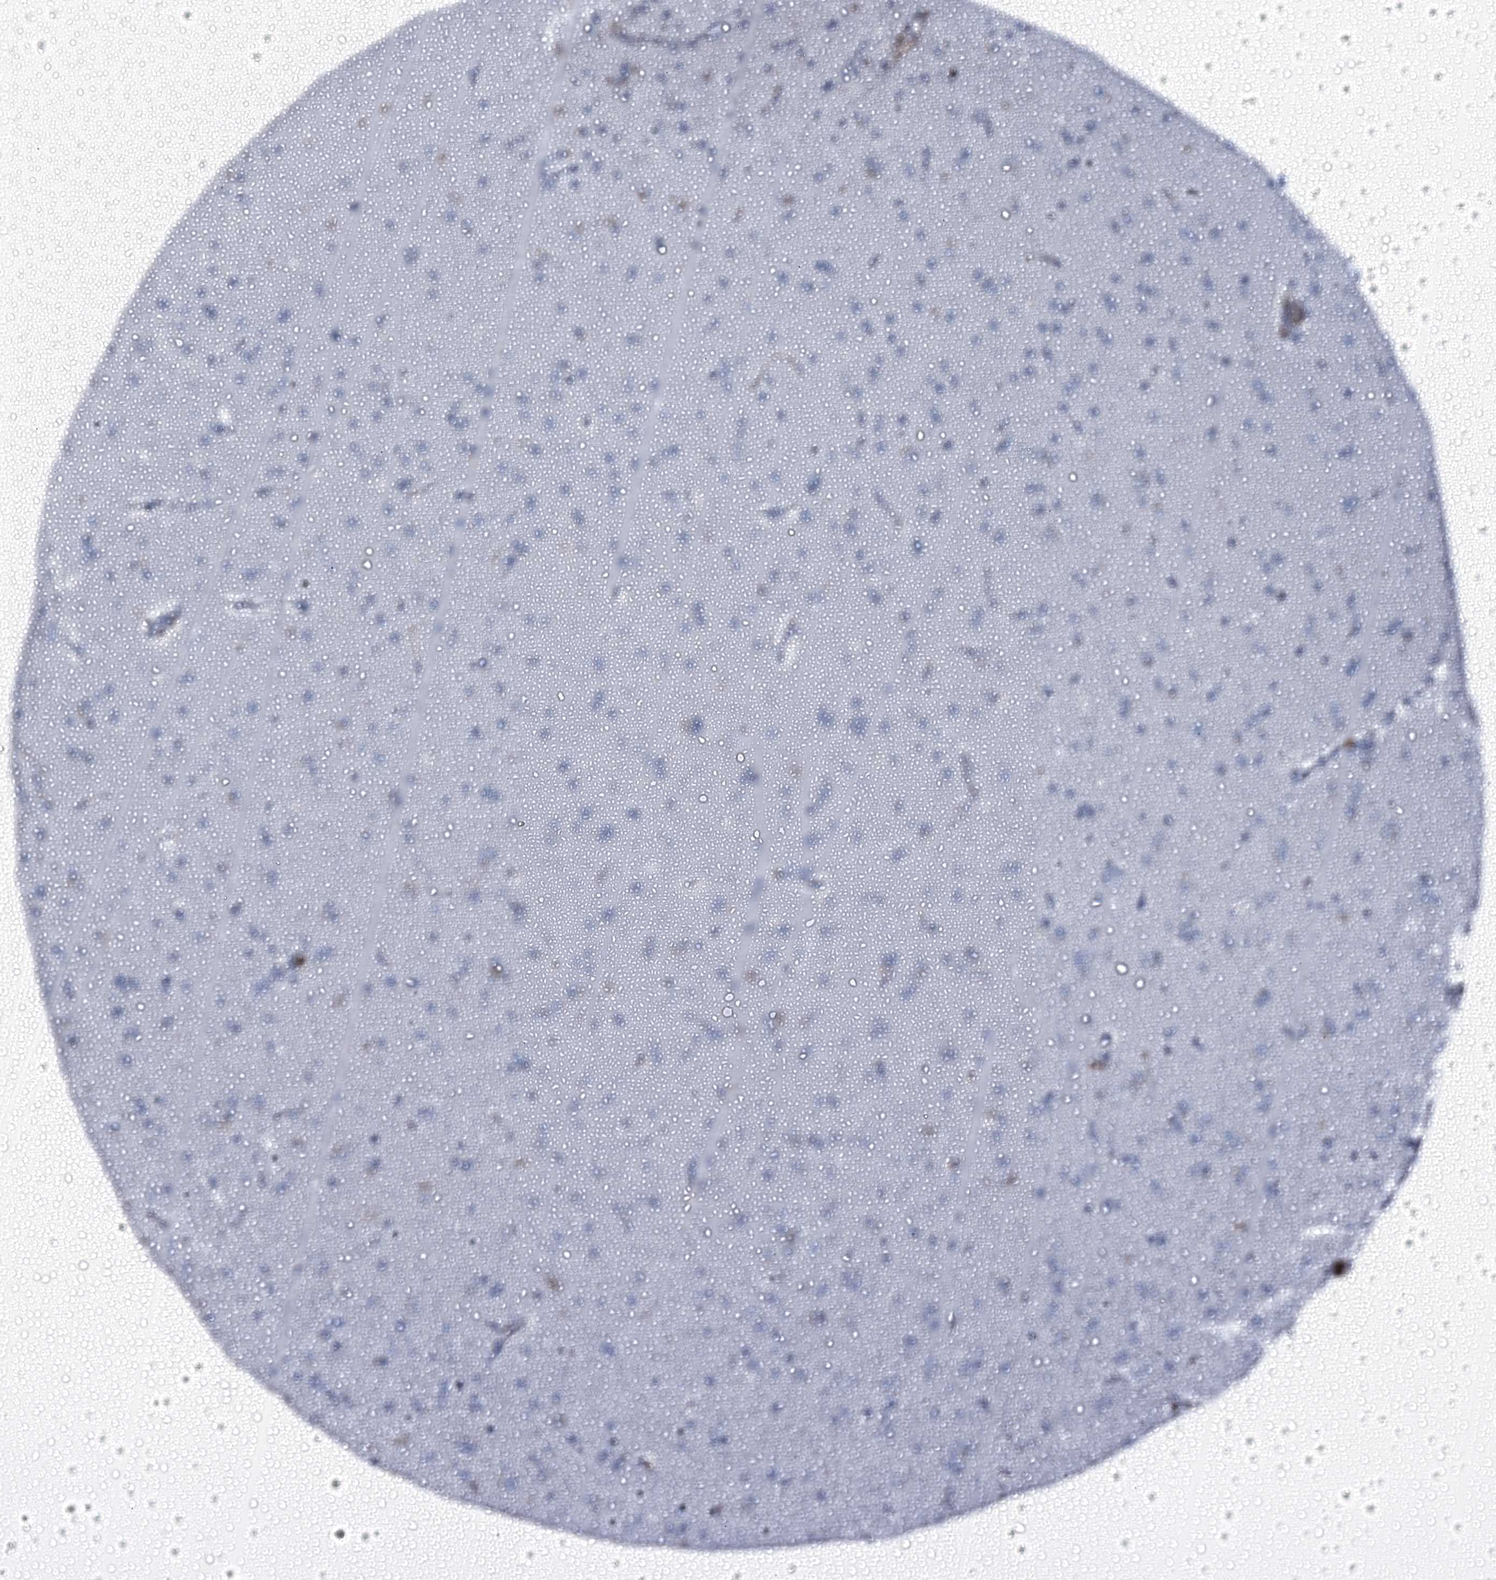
{"staining": {"intensity": "negative", "quantity": "none", "location": "none"}, "tissue": "glioma", "cell_type": "Tumor cells", "image_type": "cancer", "snomed": [{"axis": "morphology", "description": "Glioma, malignant, Low grade"}, {"axis": "topography", "description": "Brain"}], "caption": "IHC photomicrograph of human malignant glioma (low-grade) stained for a protein (brown), which demonstrates no staining in tumor cells.", "gene": "EMG1", "patient": {"sex": "male", "age": 65}}